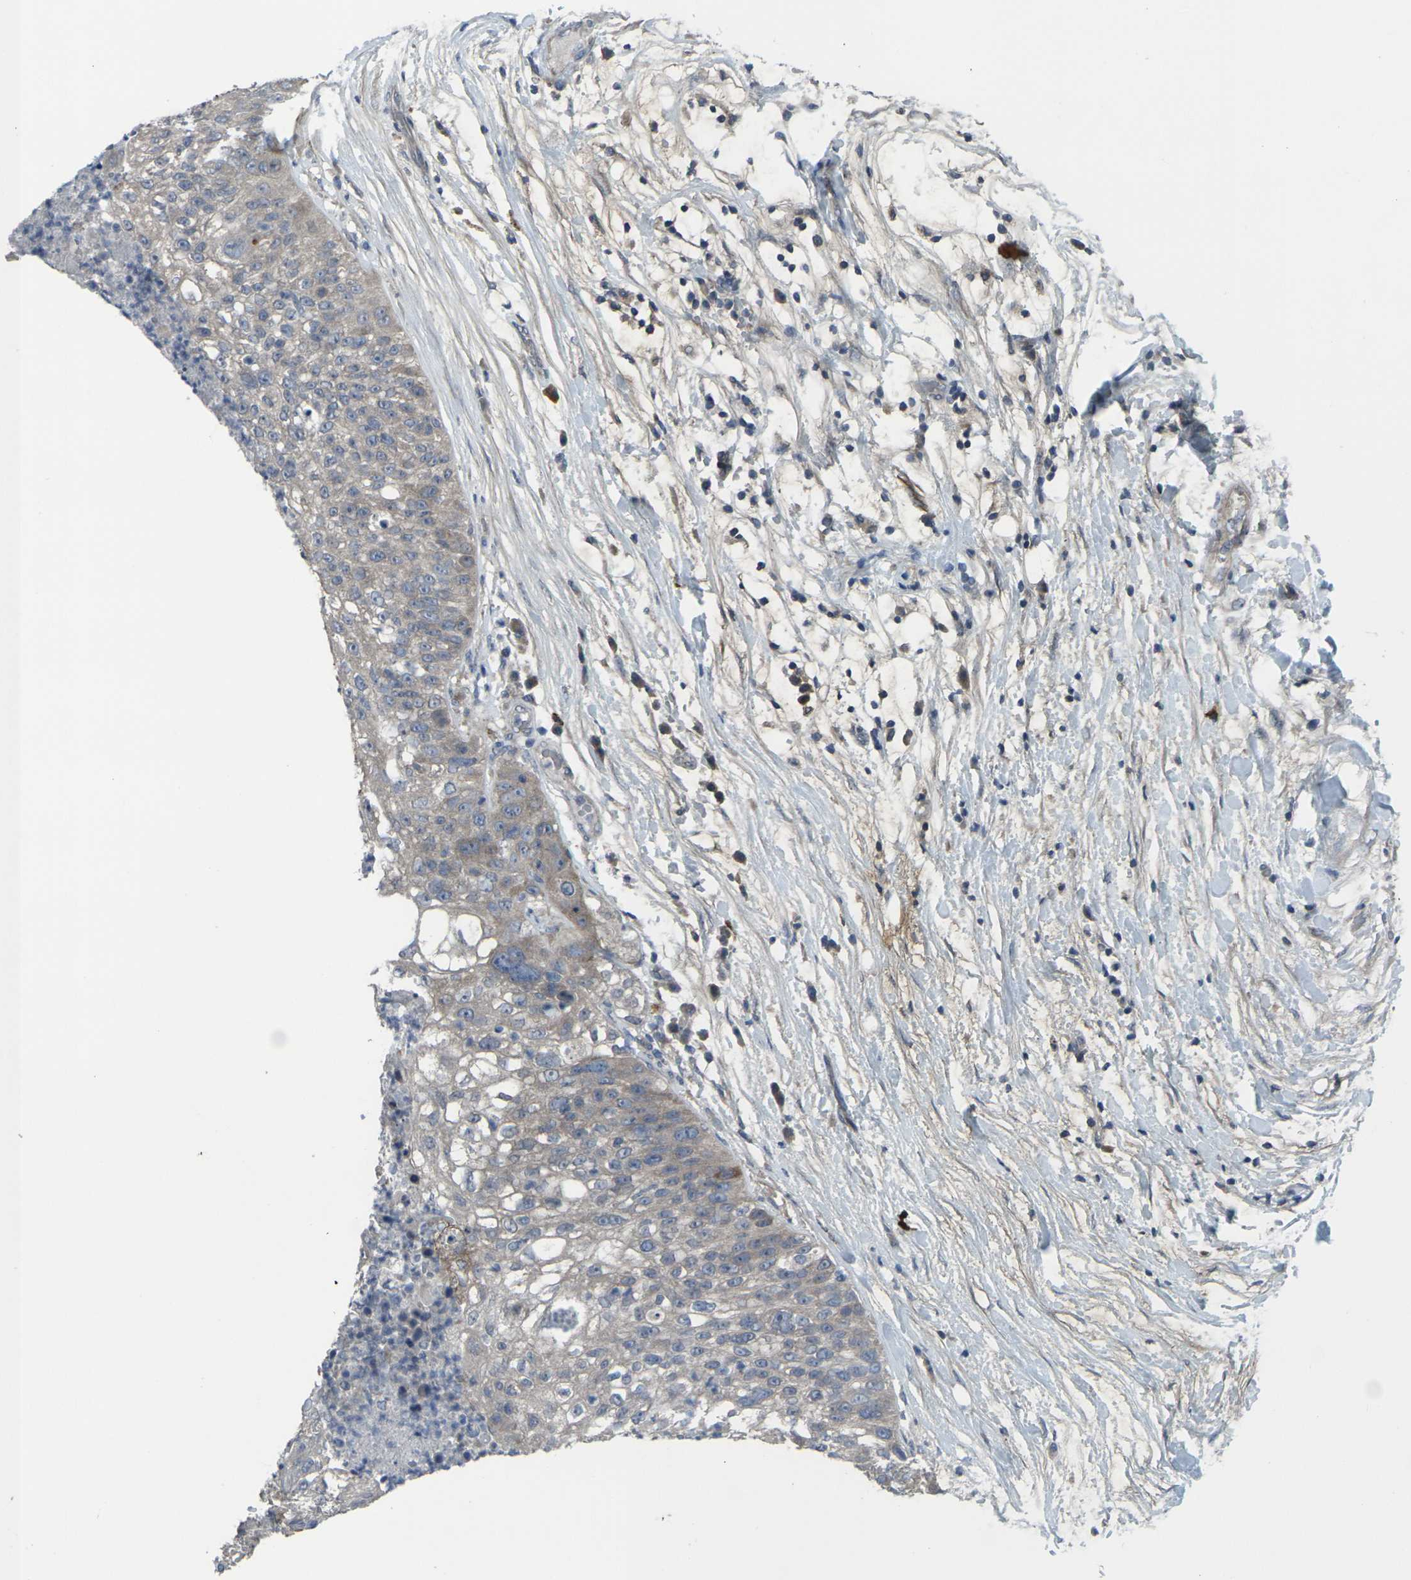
{"staining": {"intensity": "weak", "quantity": ">75%", "location": "cytoplasmic/membranous"}, "tissue": "lung cancer", "cell_type": "Tumor cells", "image_type": "cancer", "snomed": [{"axis": "morphology", "description": "Inflammation, NOS"}, {"axis": "morphology", "description": "Squamous cell carcinoma, NOS"}, {"axis": "topography", "description": "Lymph node"}, {"axis": "topography", "description": "Soft tissue"}, {"axis": "topography", "description": "Lung"}], "caption": "Human squamous cell carcinoma (lung) stained with a brown dye reveals weak cytoplasmic/membranous positive staining in about >75% of tumor cells.", "gene": "CCR10", "patient": {"sex": "male", "age": 66}}